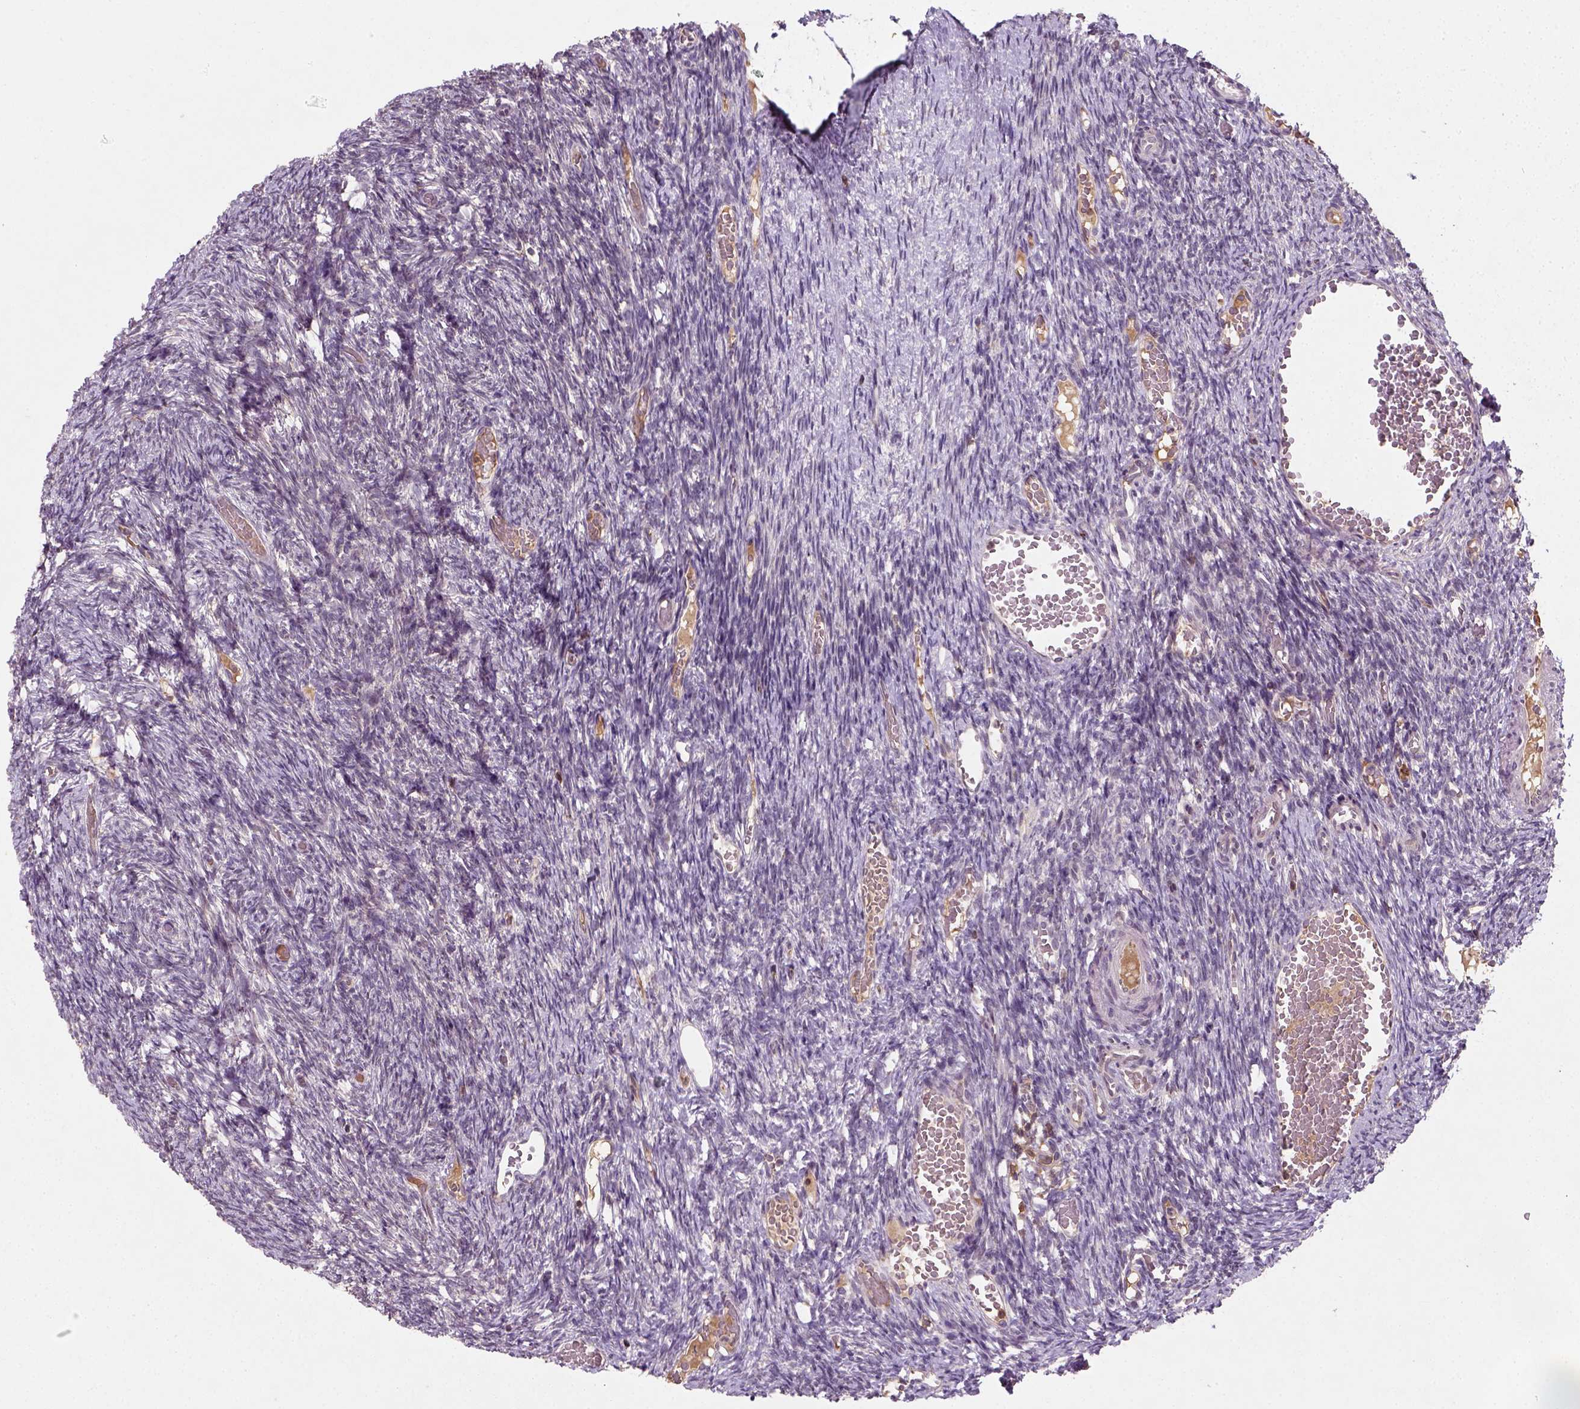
{"staining": {"intensity": "weak", "quantity": ">75%", "location": "cytoplasmic/membranous"}, "tissue": "ovary", "cell_type": "Follicle cells", "image_type": "normal", "snomed": [{"axis": "morphology", "description": "Normal tissue, NOS"}, {"axis": "topography", "description": "Ovary"}], "caption": "High-power microscopy captured an IHC photomicrograph of unremarkable ovary, revealing weak cytoplasmic/membranous expression in about >75% of follicle cells.", "gene": "CAMKK1", "patient": {"sex": "female", "age": 39}}